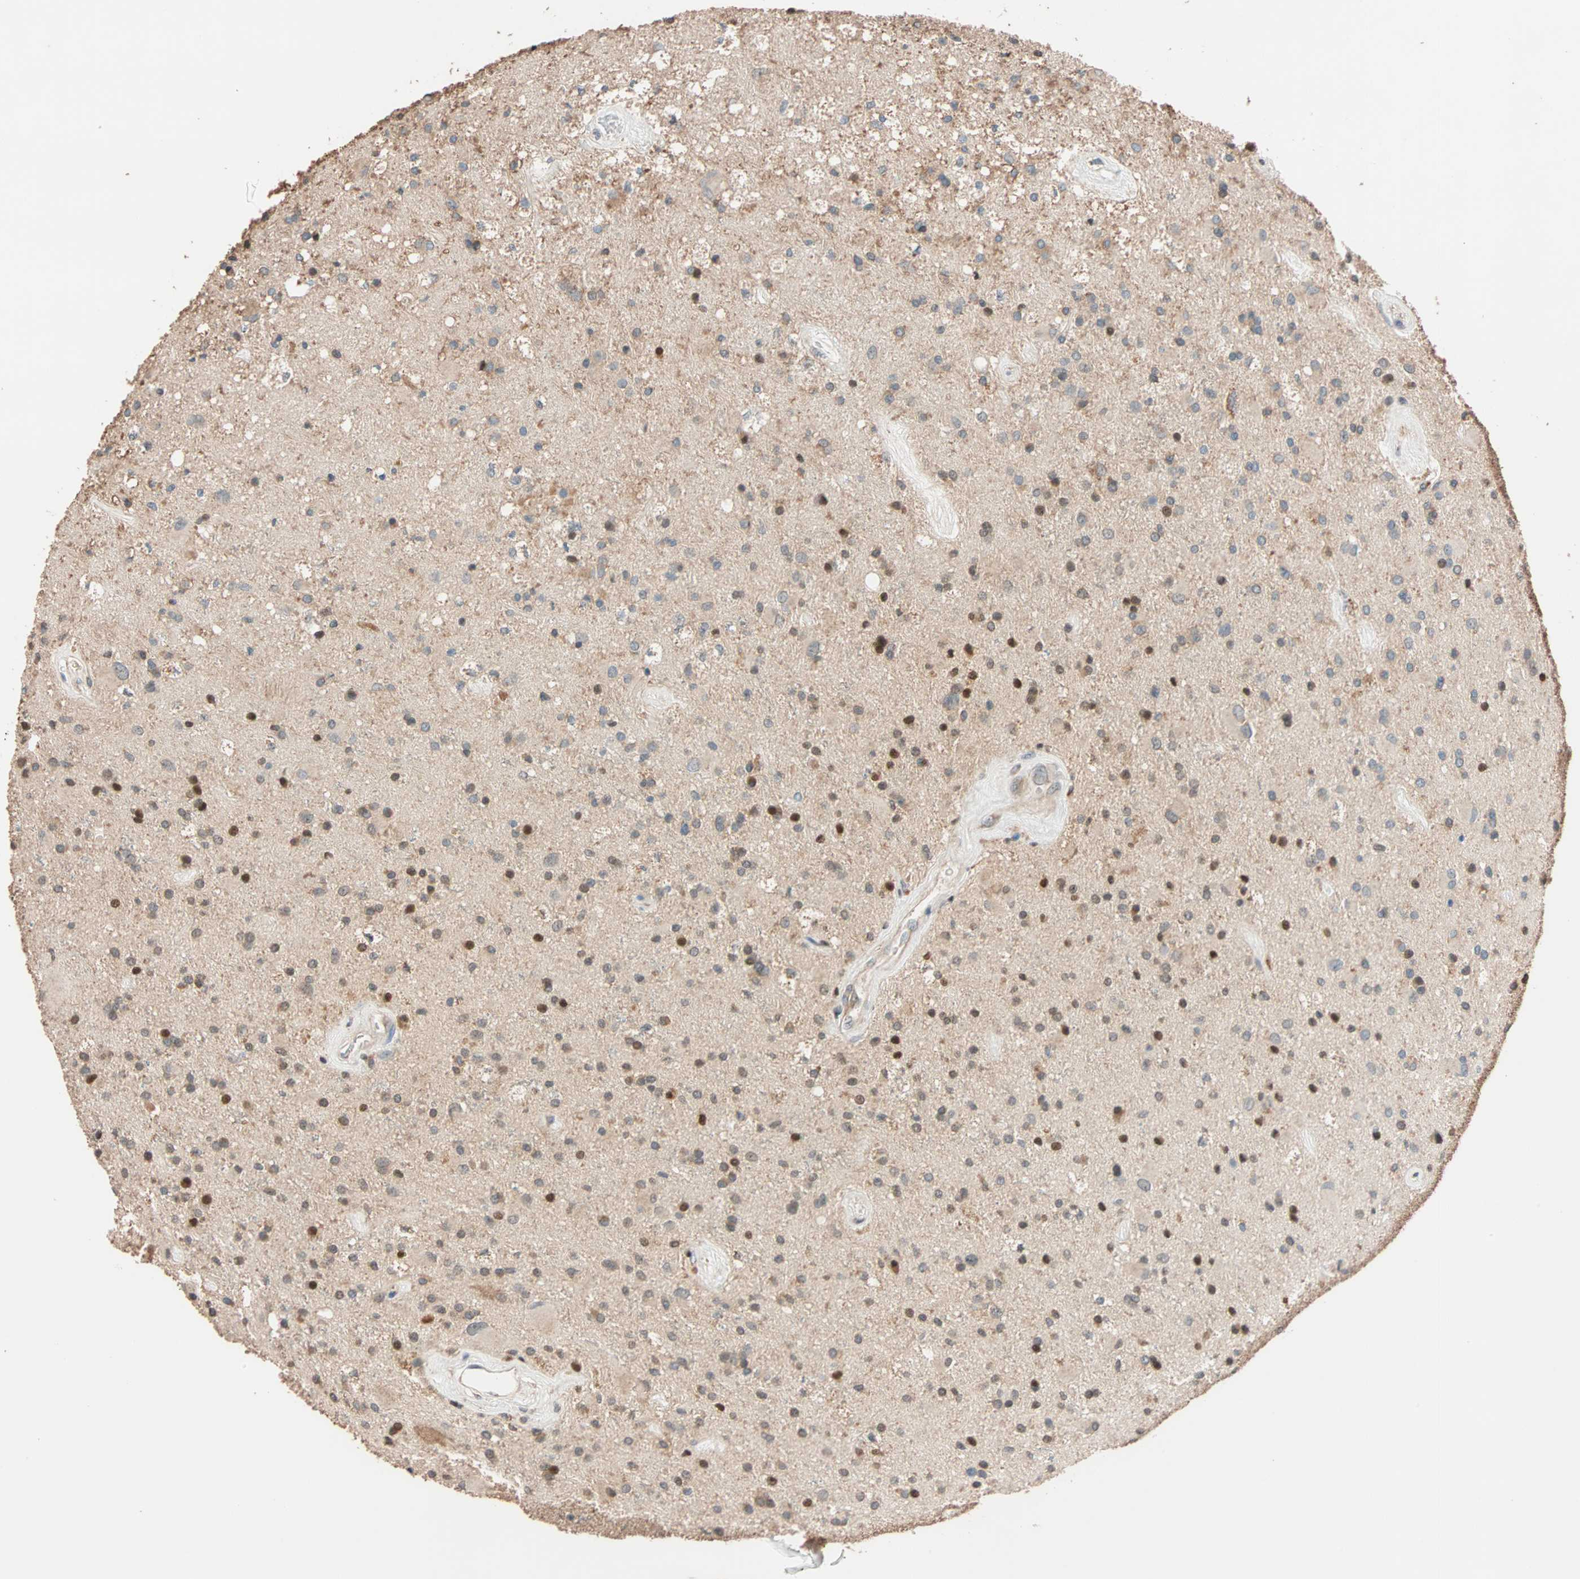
{"staining": {"intensity": "moderate", "quantity": ">75%", "location": "cytoplasmic/membranous"}, "tissue": "glioma", "cell_type": "Tumor cells", "image_type": "cancer", "snomed": [{"axis": "morphology", "description": "Glioma, malignant, Low grade"}, {"axis": "topography", "description": "Brain"}], "caption": "This histopathology image shows IHC staining of human glioma, with medium moderate cytoplasmic/membranous positivity in approximately >75% of tumor cells.", "gene": "HECW1", "patient": {"sex": "male", "age": 58}}